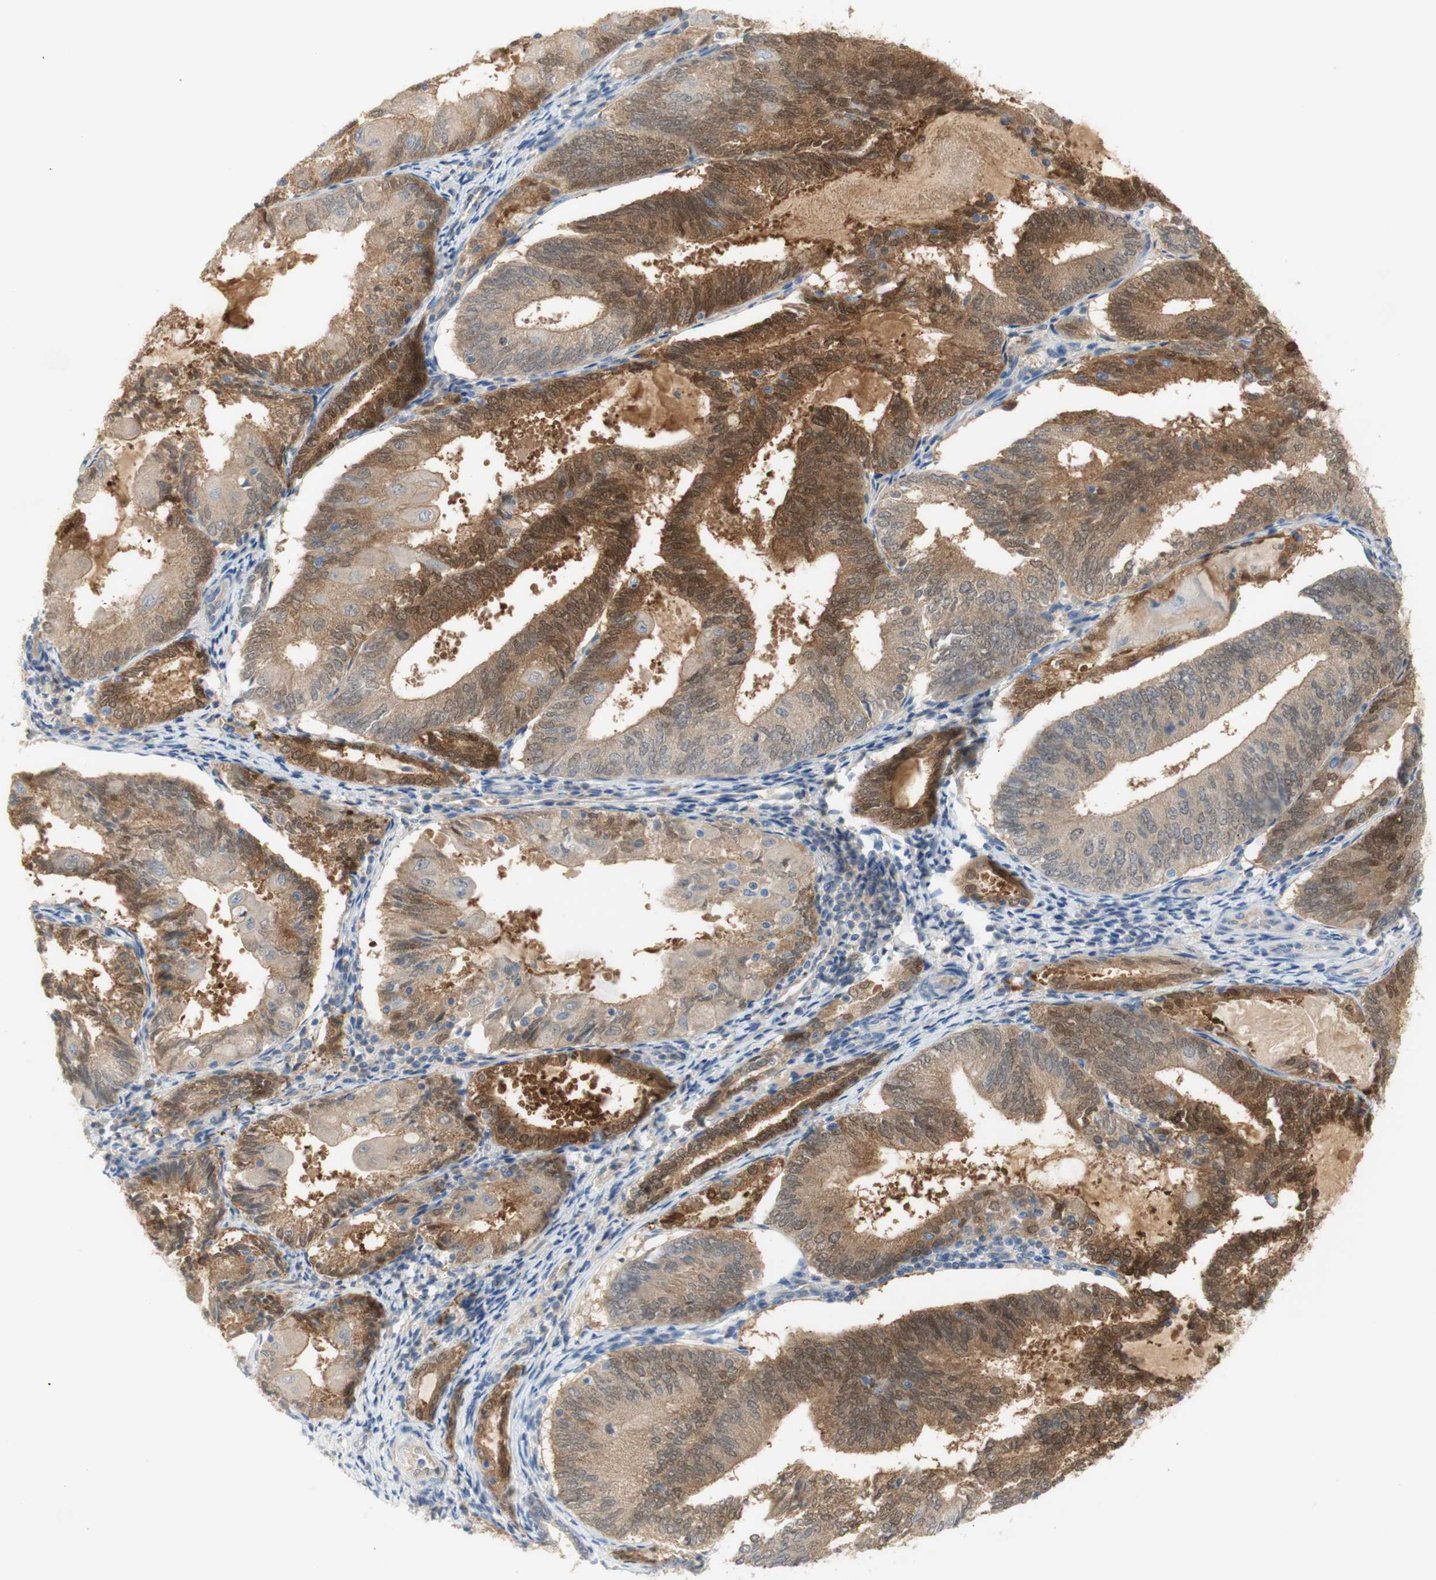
{"staining": {"intensity": "strong", "quantity": ">75%", "location": "cytoplasmic/membranous,nuclear"}, "tissue": "endometrial cancer", "cell_type": "Tumor cells", "image_type": "cancer", "snomed": [{"axis": "morphology", "description": "Adenocarcinoma, NOS"}, {"axis": "topography", "description": "Endometrium"}], "caption": "IHC staining of endometrial adenocarcinoma, which reveals high levels of strong cytoplasmic/membranous and nuclear expression in approximately >75% of tumor cells indicating strong cytoplasmic/membranous and nuclear protein staining. The staining was performed using DAB (brown) for protein detection and nuclei were counterstained in hematoxylin (blue).", "gene": "SELENBP1", "patient": {"sex": "female", "age": 81}}